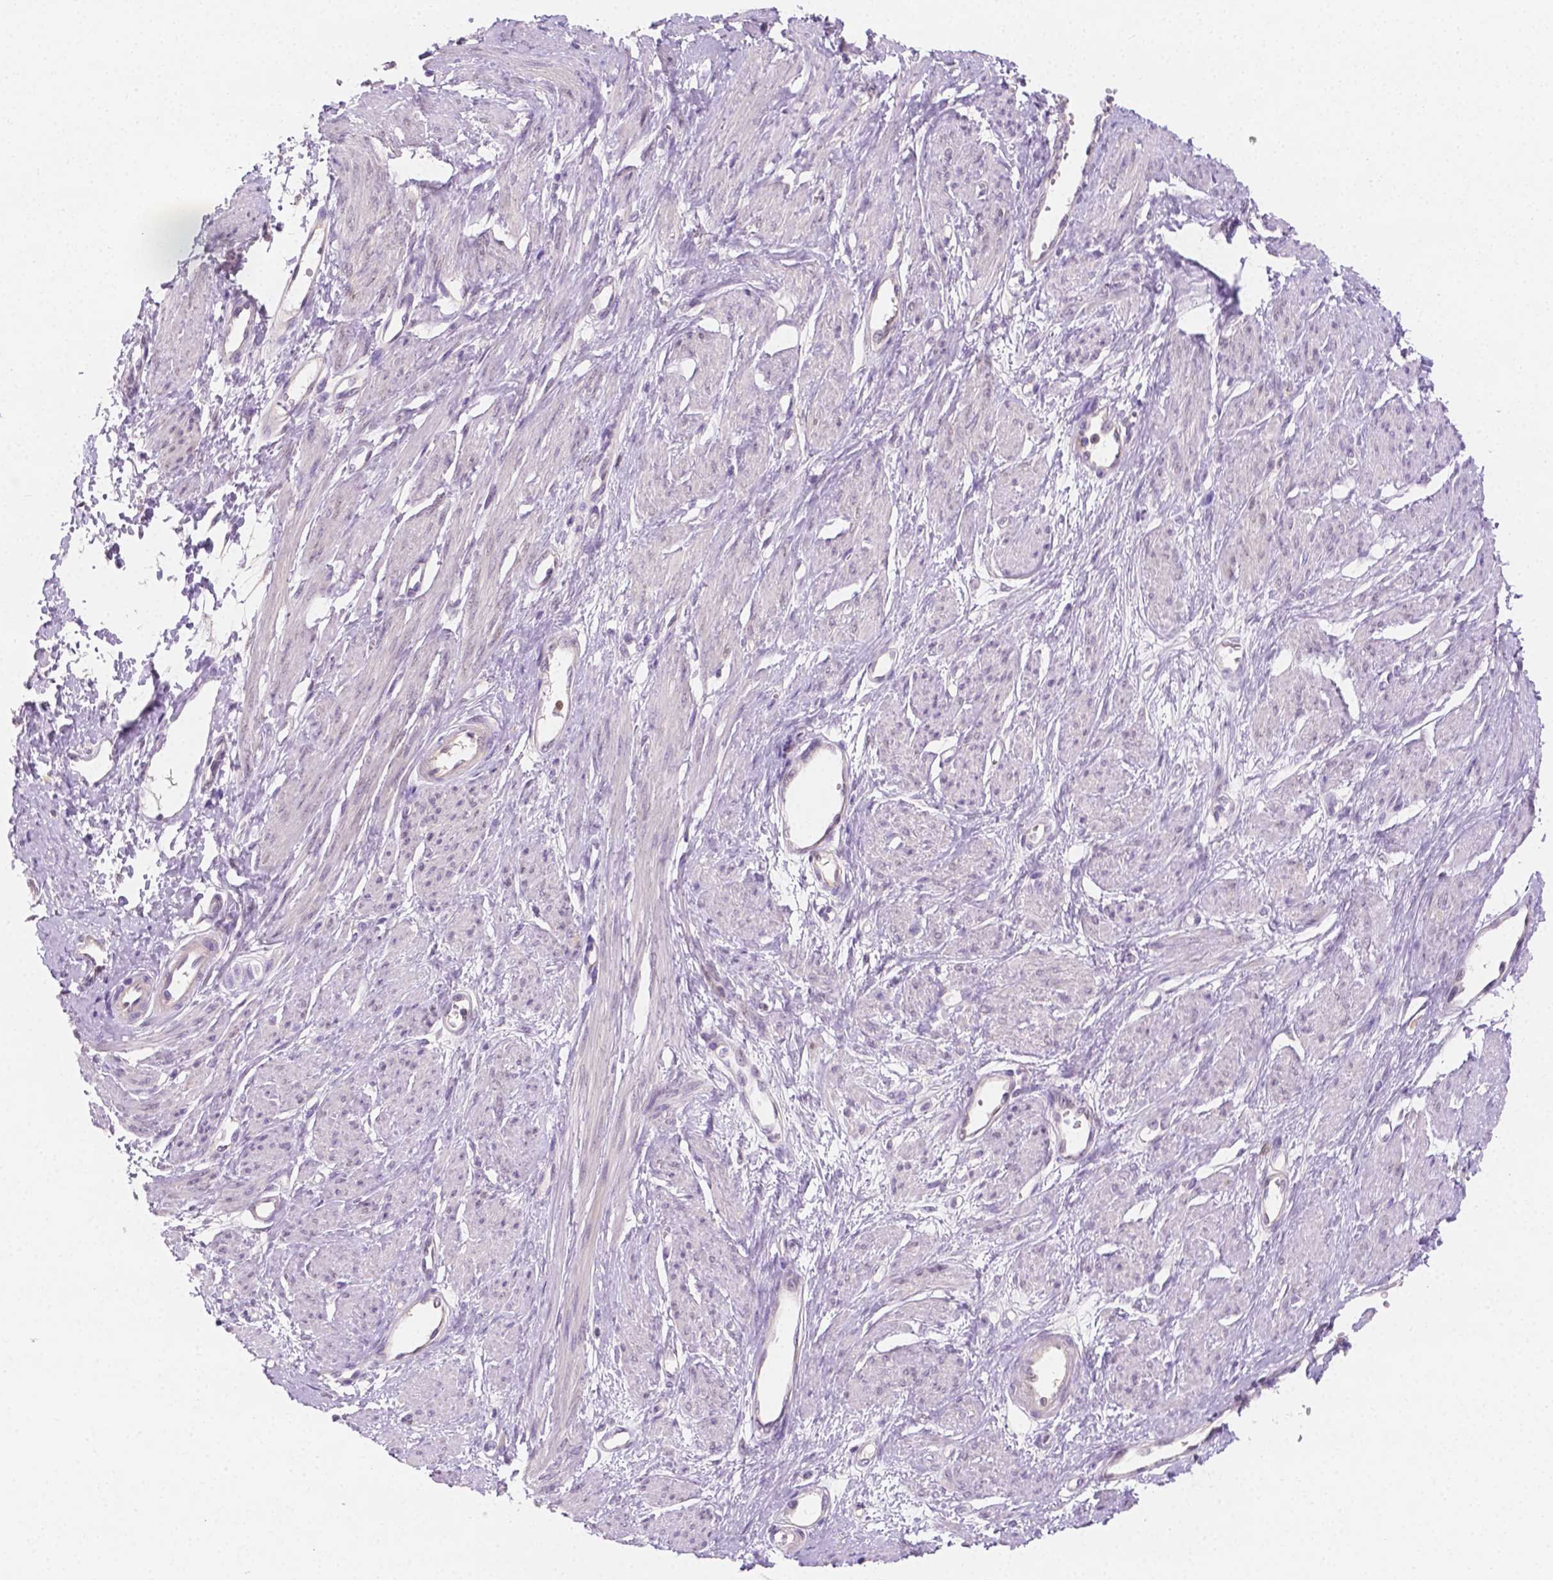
{"staining": {"intensity": "negative", "quantity": "none", "location": "none"}, "tissue": "smooth muscle", "cell_type": "Smooth muscle cells", "image_type": "normal", "snomed": [{"axis": "morphology", "description": "Normal tissue, NOS"}, {"axis": "topography", "description": "Smooth muscle"}, {"axis": "topography", "description": "Uterus"}], "caption": "The photomicrograph demonstrates no significant expression in smooth muscle cells of smooth muscle.", "gene": "SGTB", "patient": {"sex": "female", "age": 39}}